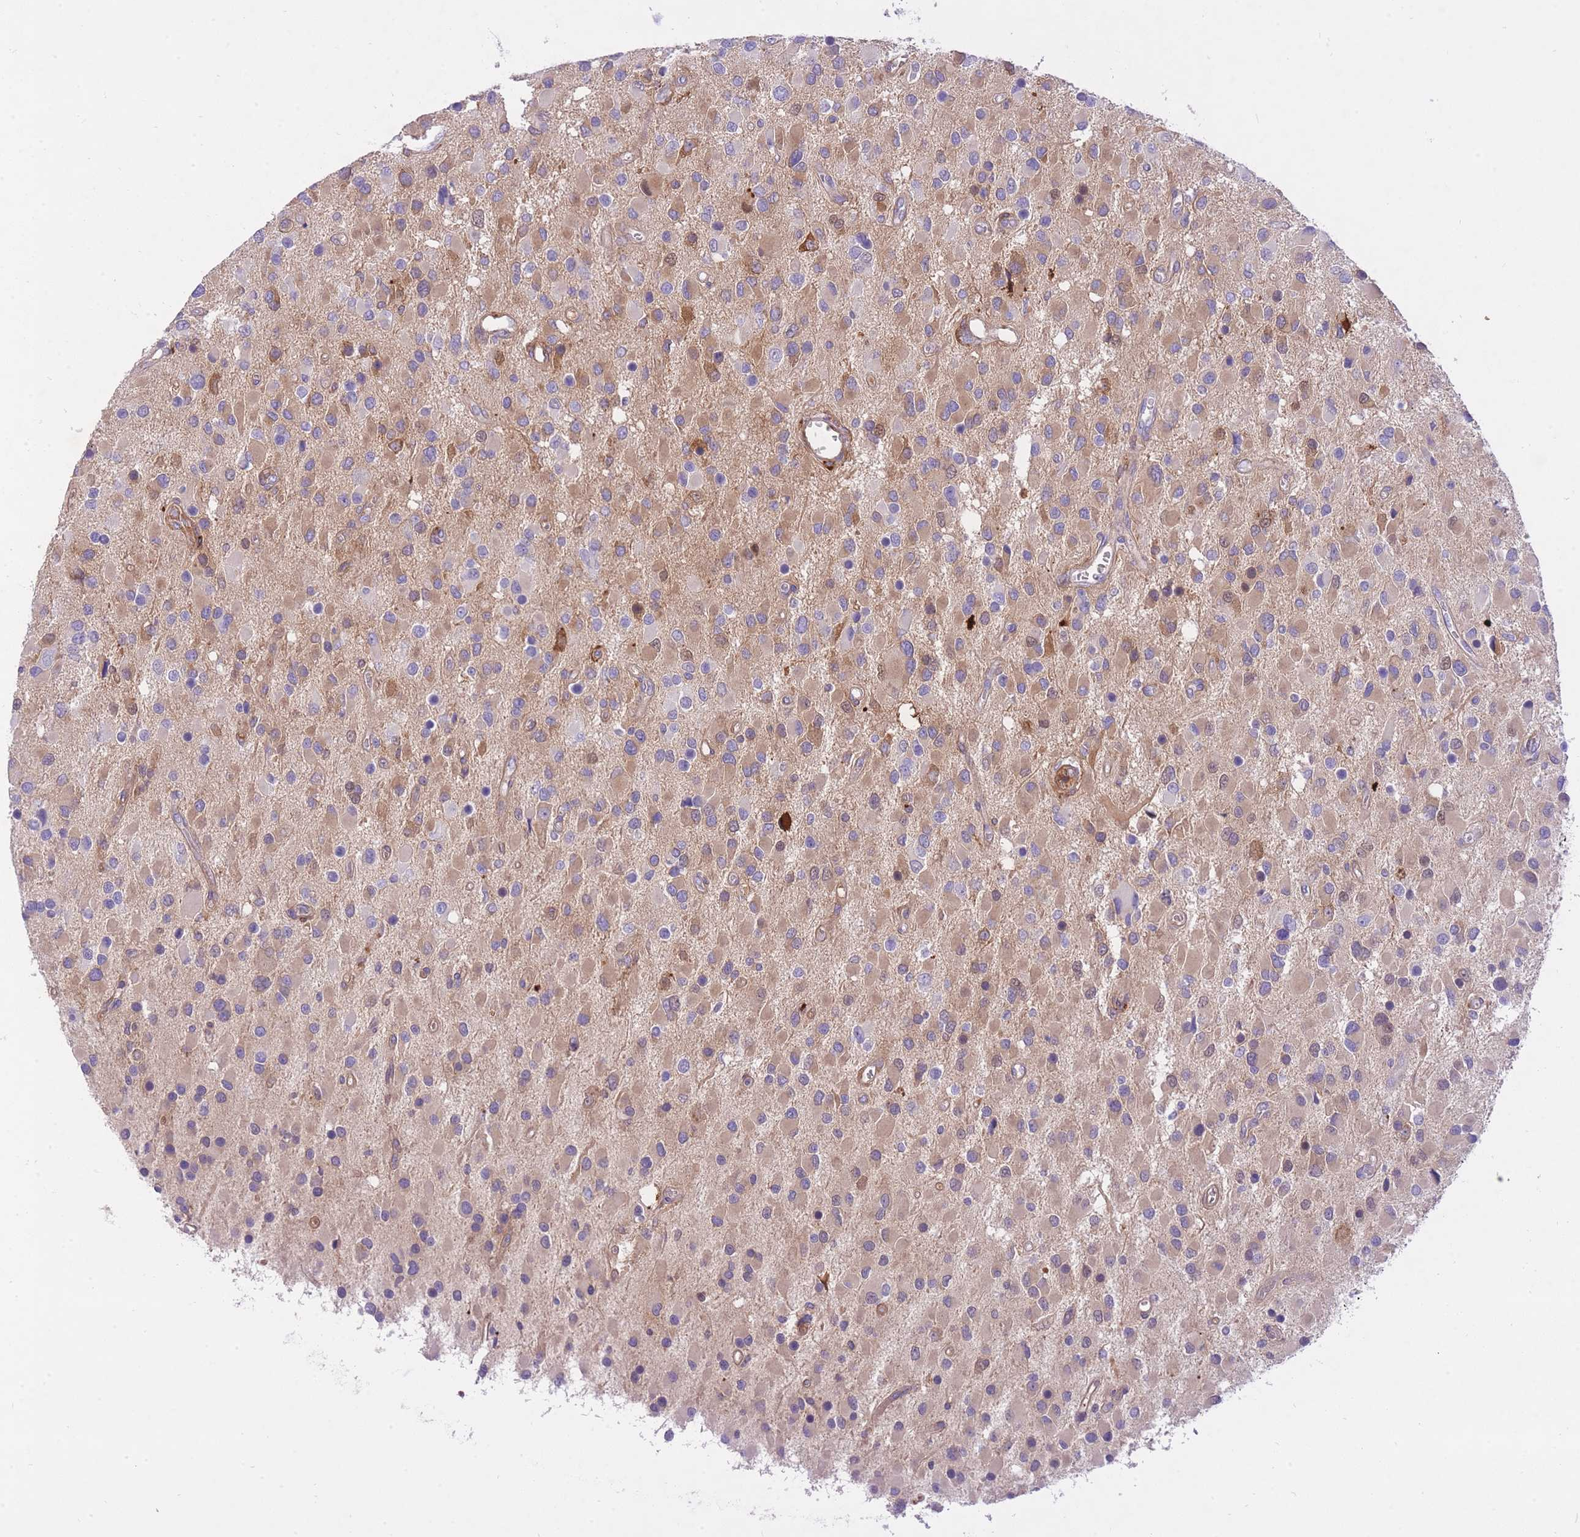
{"staining": {"intensity": "weak", "quantity": "<25%", "location": "cytoplasmic/membranous"}, "tissue": "glioma", "cell_type": "Tumor cells", "image_type": "cancer", "snomed": [{"axis": "morphology", "description": "Glioma, malignant, High grade"}, {"axis": "topography", "description": "Brain"}], "caption": "Tumor cells show no significant protein expression in malignant high-grade glioma.", "gene": "HRG", "patient": {"sex": "male", "age": 53}}